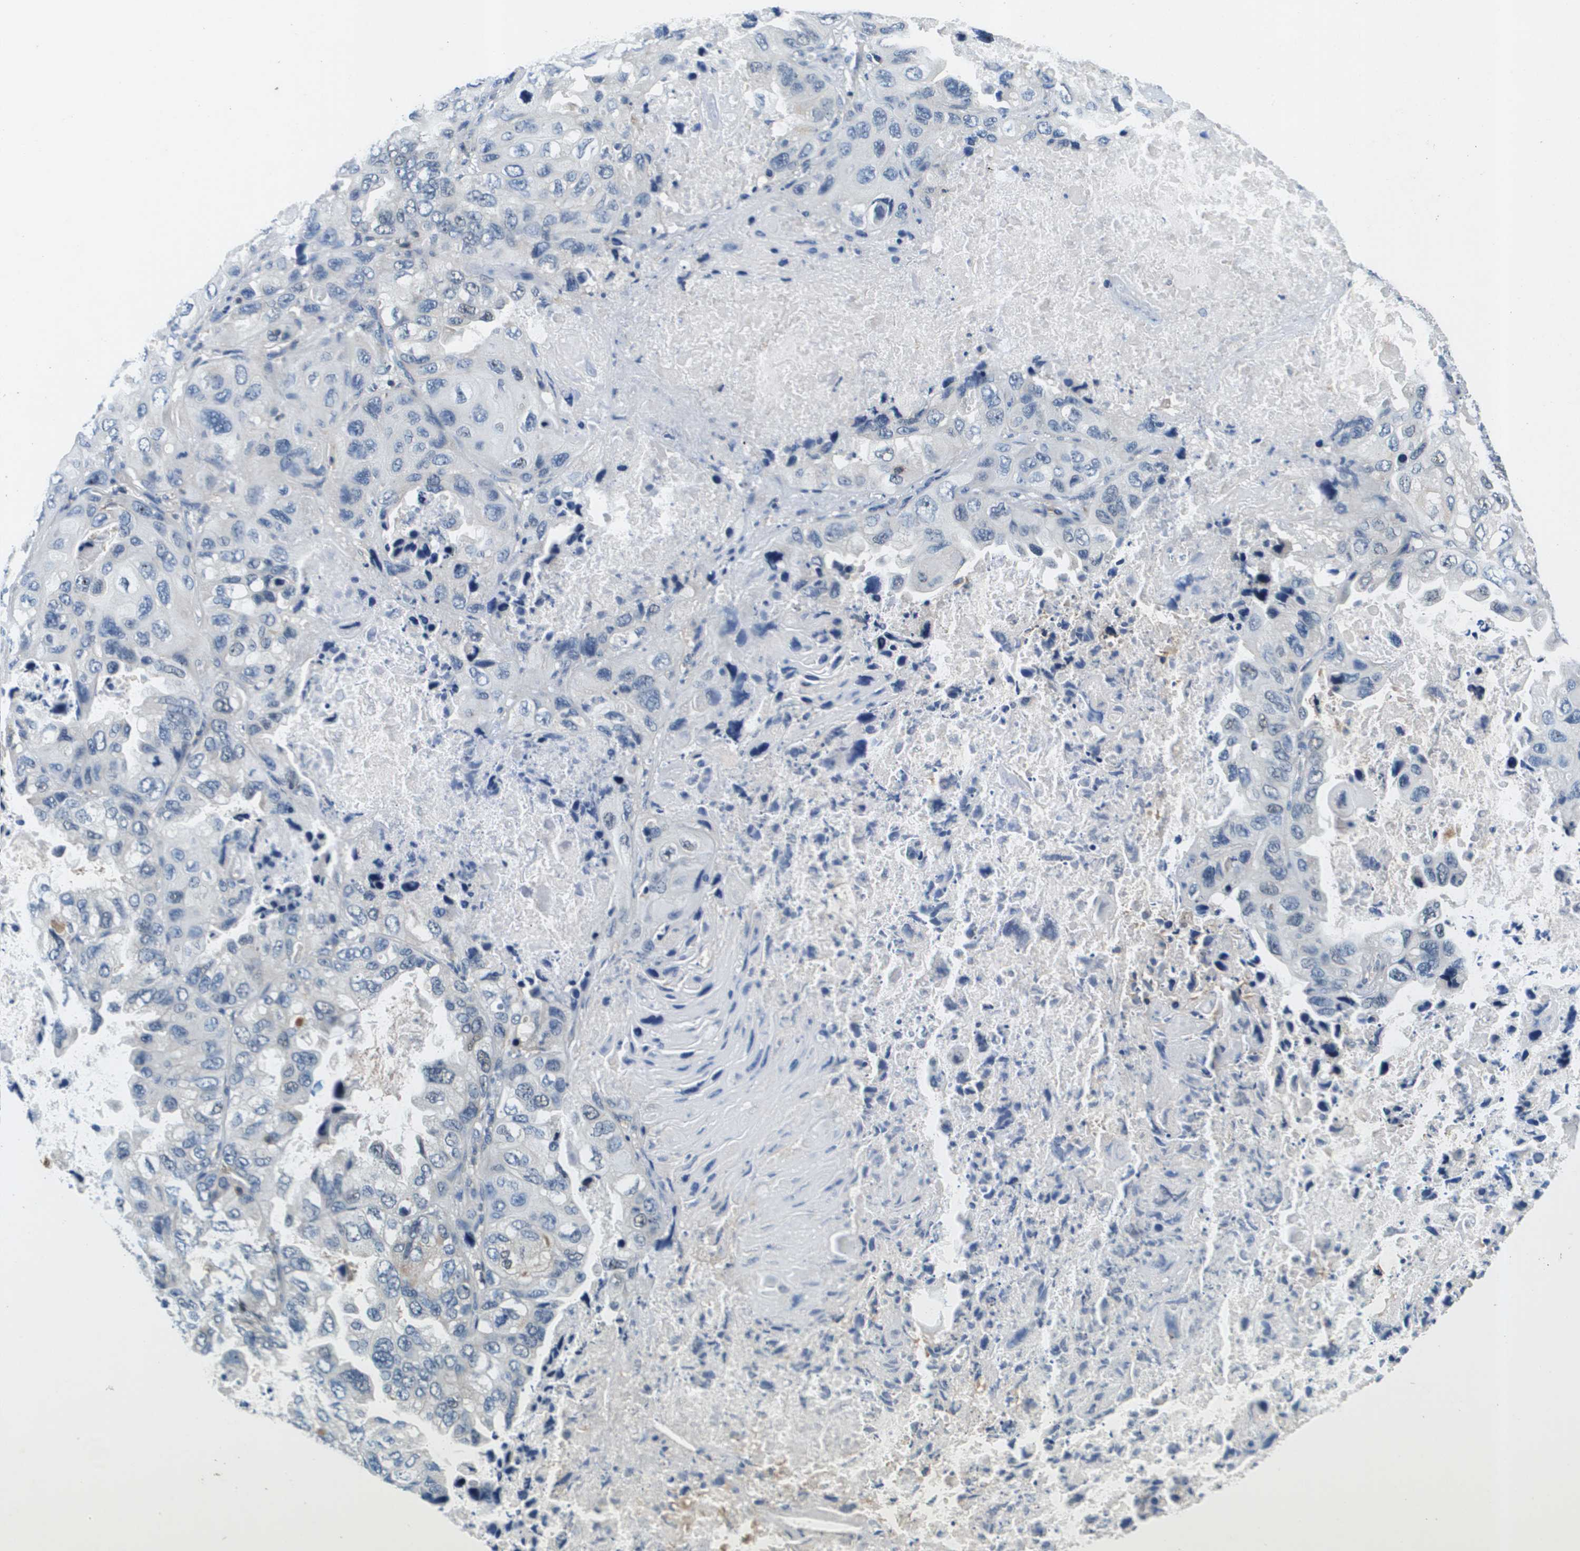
{"staining": {"intensity": "negative", "quantity": "none", "location": "none"}, "tissue": "lung cancer", "cell_type": "Tumor cells", "image_type": "cancer", "snomed": [{"axis": "morphology", "description": "Squamous cell carcinoma, NOS"}, {"axis": "topography", "description": "Lung"}], "caption": "An image of lung cancer stained for a protein exhibits no brown staining in tumor cells.", "gene": "KCNQ5", "patient": {"sex": "female", "age": 73}}